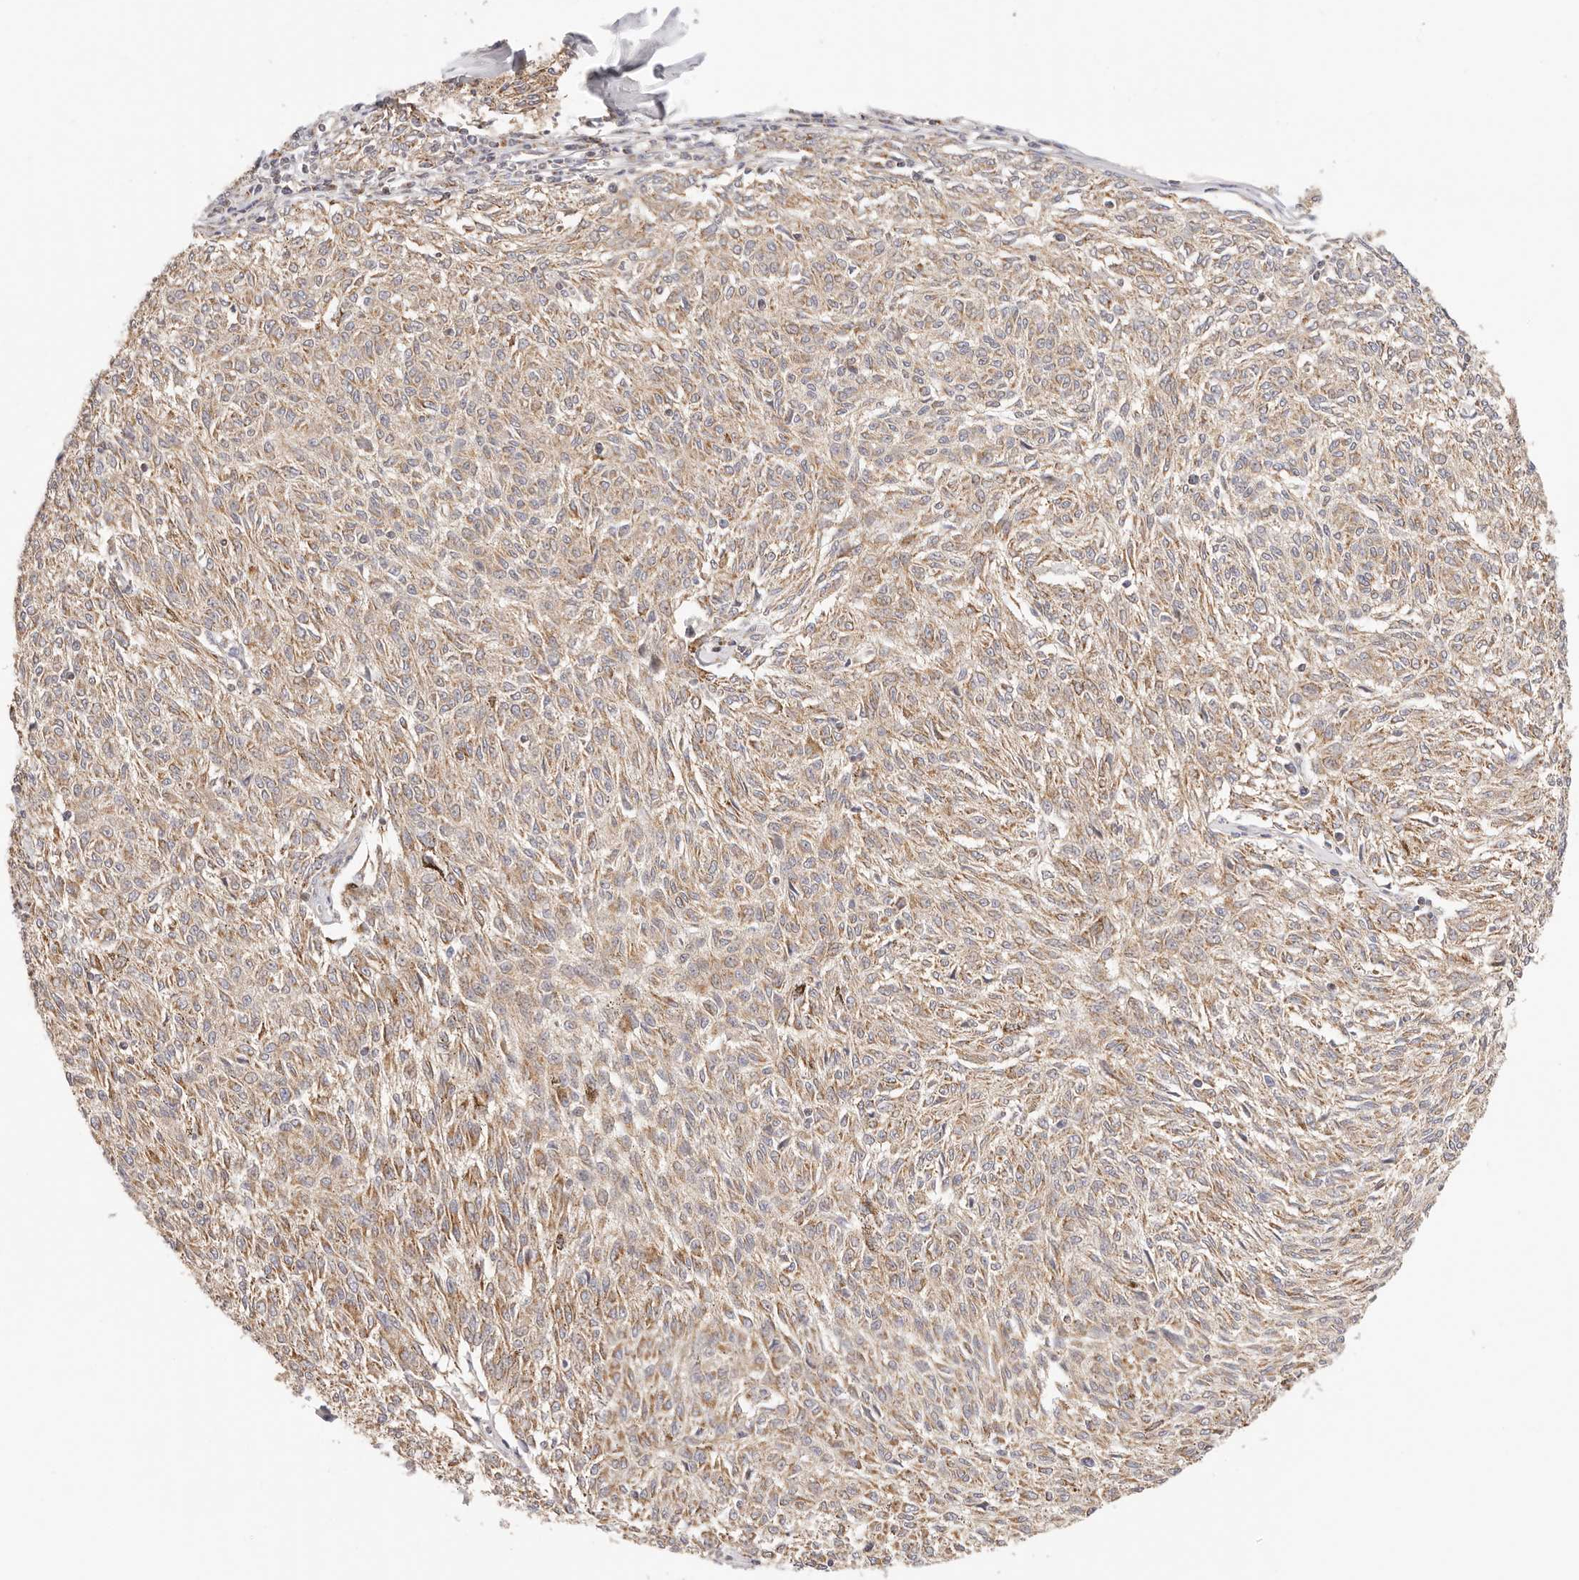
{"staining": {"intensity": "moderate", "quantity": ">75%", "location": "cytoplasmic/membranous"}, "tissue": "melanoma", "cell_type": "Tumor cells", "image_type": "cancer", "snomed": [{"axis": "morphology", "description": "Malignant melanoma, NOS"}, {"axis": "topography", "description": "Skin"}], "caption": "Brown immunohistochemical staining in human malignant melanoma demonstrates moderate cytoplasmic/membranous staining in about >75% of tumor cells.", "gene": "KCMF1", "patient": {"sex": "female", "age": 72}}